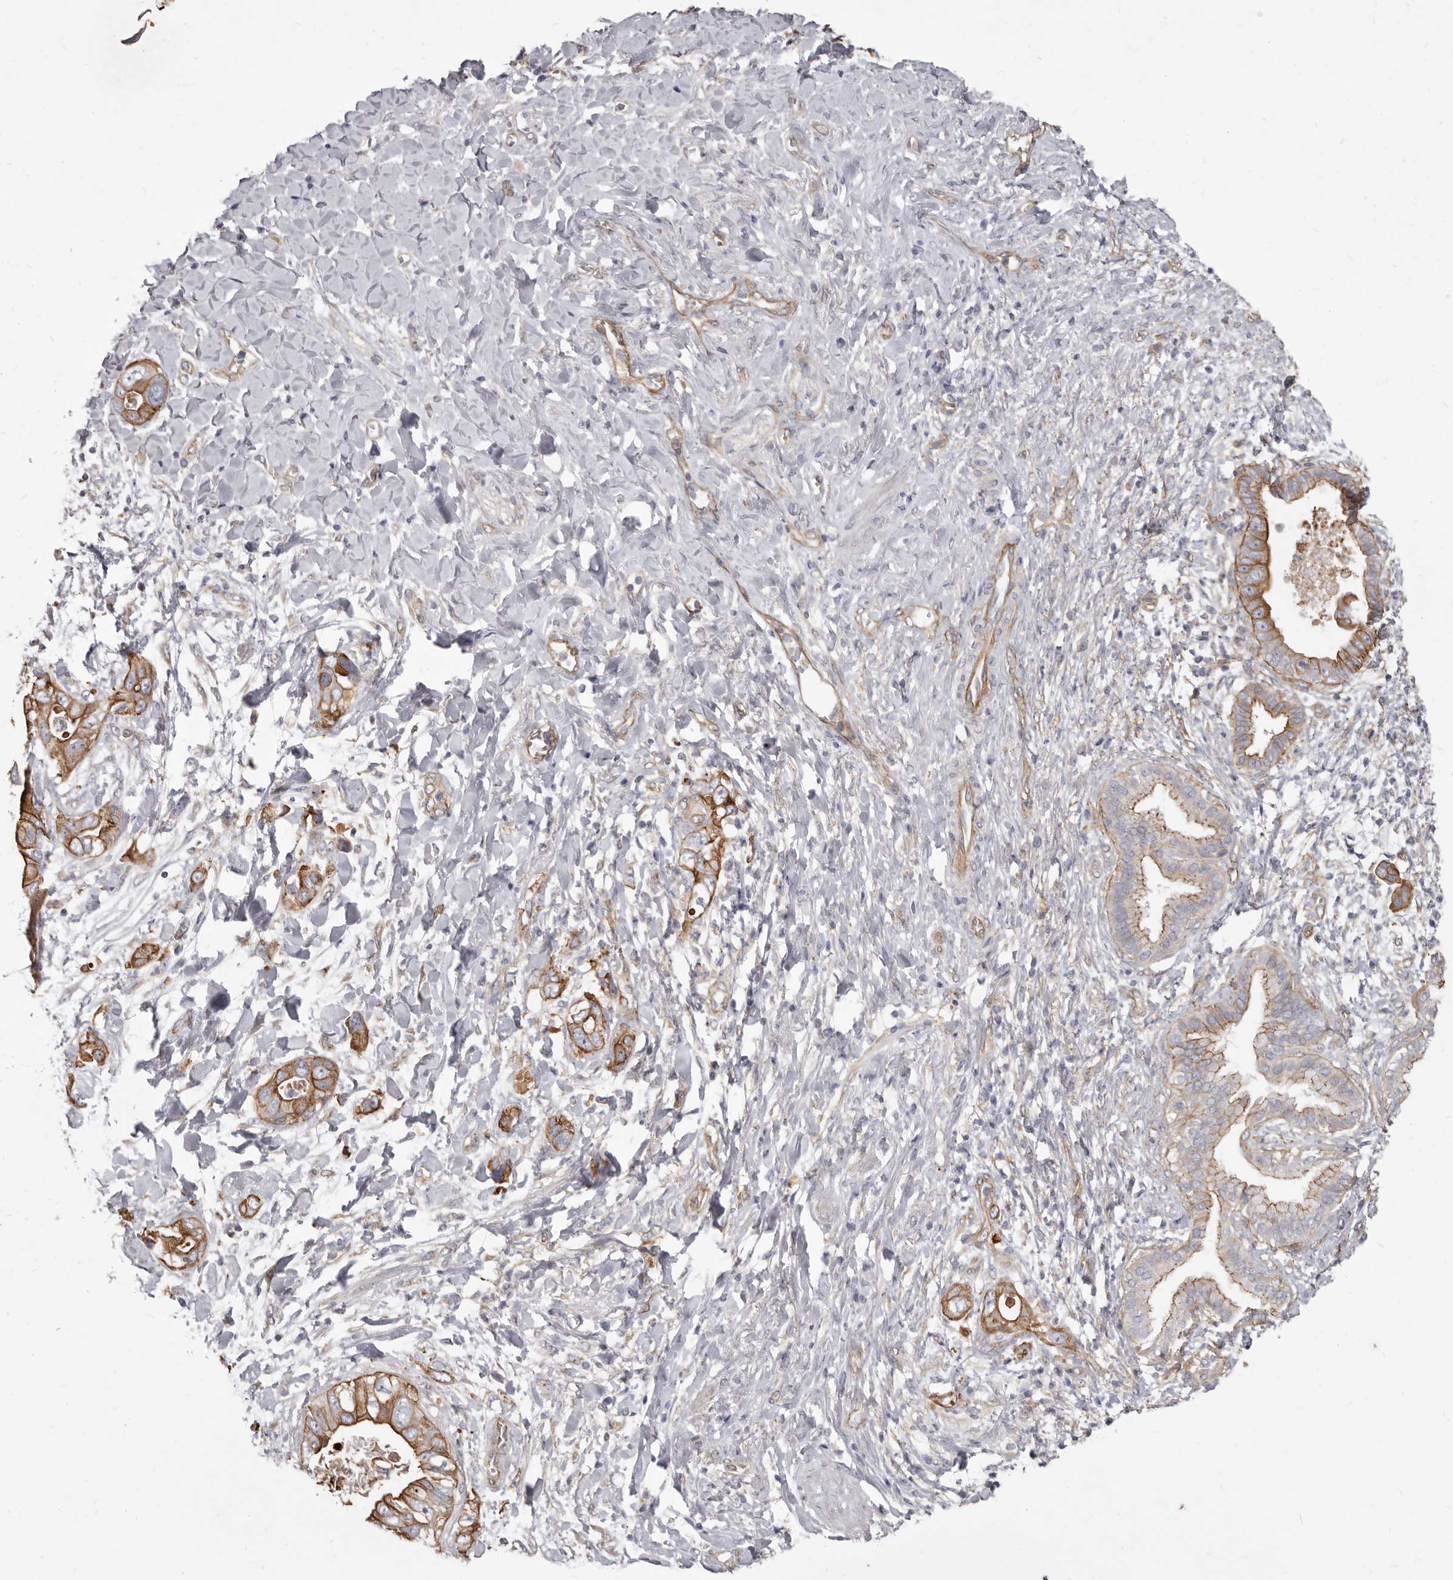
{"staining": {"intensity": "strong", "quantity": "25%-75%", "location": "cytoplasmic/membranous"}, "tissue": "pancreatic cancer", "cell_type": "Tumor cells", "image_type": "cancer", "snomed": [{"axis": "morphology", "description": "Adenocarcinoma, NOS"}, {"axis": "topography", "description": "Pancreas"}], "caption": "The micrograph displays staining of pancreatic cancer, revealing strong cytoplasmic/membranous protein staining (brown color) within tumor cells. The staining was performed using DAB, with brown indicating positive protein expression. Nuclei are stained blue with hematoxylin.", "gene": "P2RX6", "patient": {"sex": "female", "age": 78}}